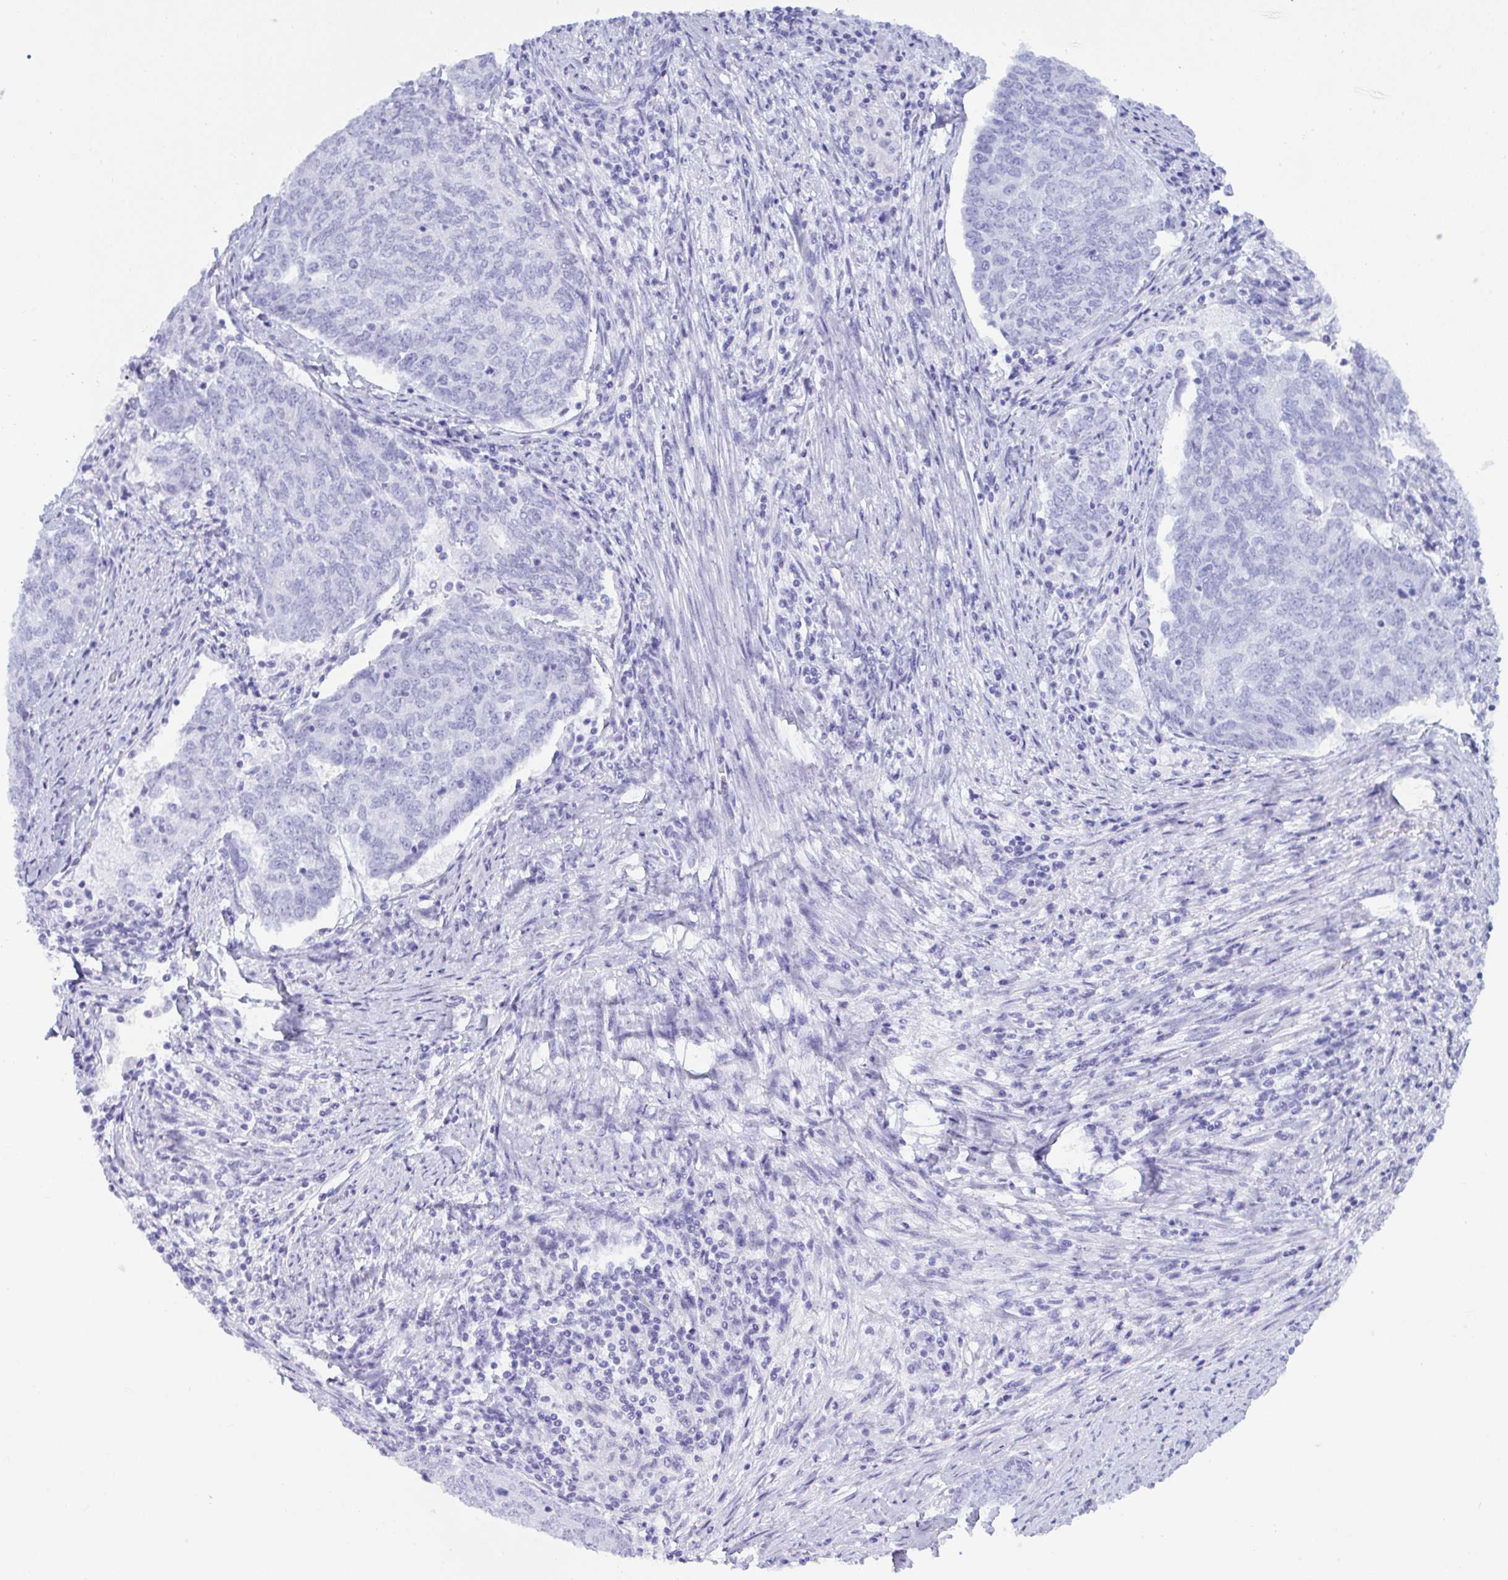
{"staining": {"intensity": "negative", "quantity": "none", "location": "none"}, "tissue": "endometrial cancer", "cell_type": "Tumor cells", "image_type": "cancer", "snomed": [{"axis": "morphology", "description": "Adenocarcinoma, NOS"}, {"axis": "topography", "description": "Endometrium"}], "caption": "Endometrial adenocarcinoma was stained to show a protein in brown. There is no significant positivity in tumor cells.", "gene": "MRGPRG", "patient": {"sex": "female", "age": 80}}